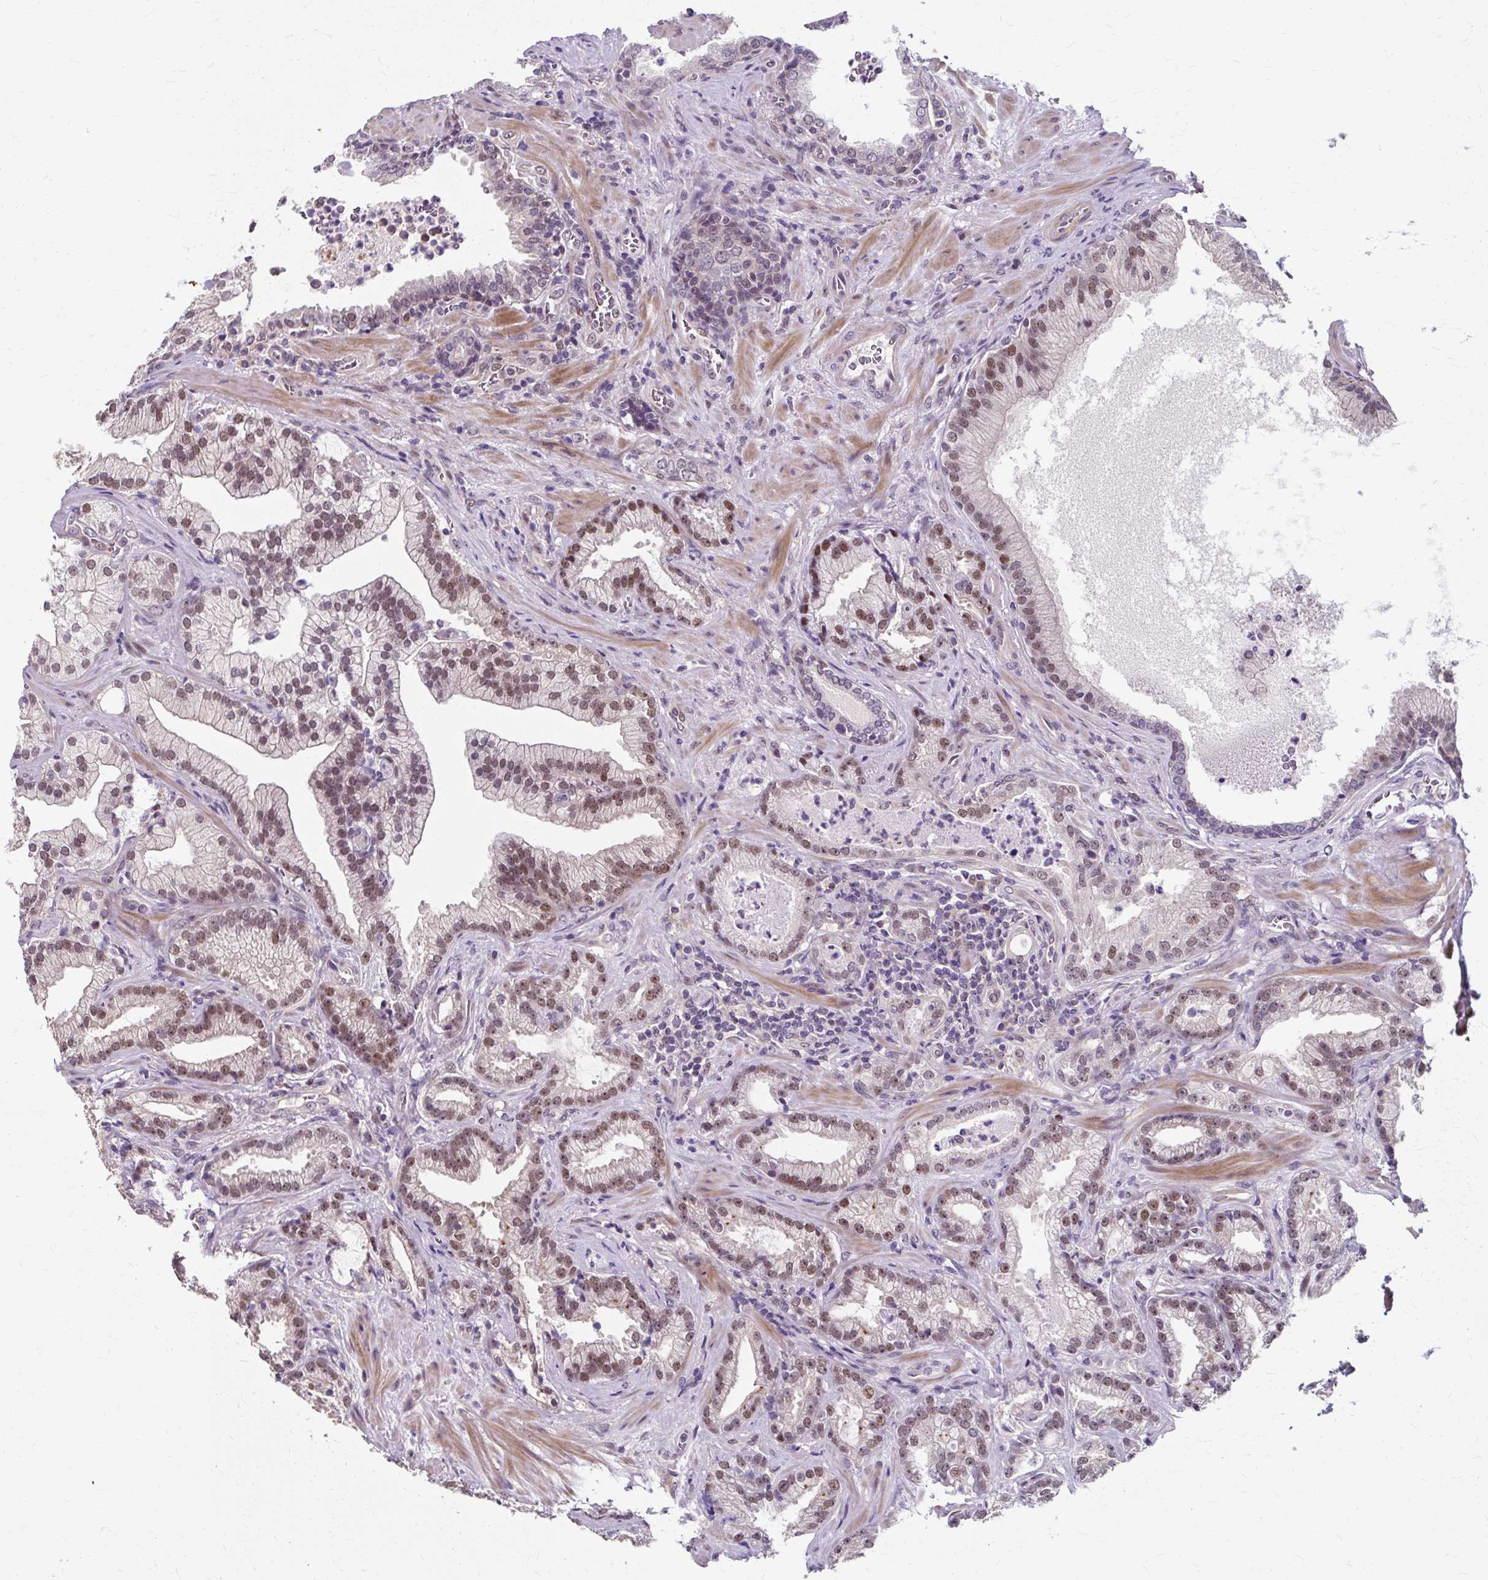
{"staining": {"intensity": "moderate", "quantity": ">75%", "location": "nuclear"}, "tissue": "prostate cancer", "cell_type": "Tumor cells", "image_type": "cancer", "snomed": [{"axis": "morphology", "description": "Adenocarcinoma, High grade"}, {"axis": "topography", "description": "Prostate"}], "caption": "Moderate nuclear staining is present in about >75% of tumor cells in prostate adenocarcinoma (high-grade). (IHC, brightfield microscopy, high magnification).", "gene": "ZNF555", "patient": {"sex": "male", "age": 68}}